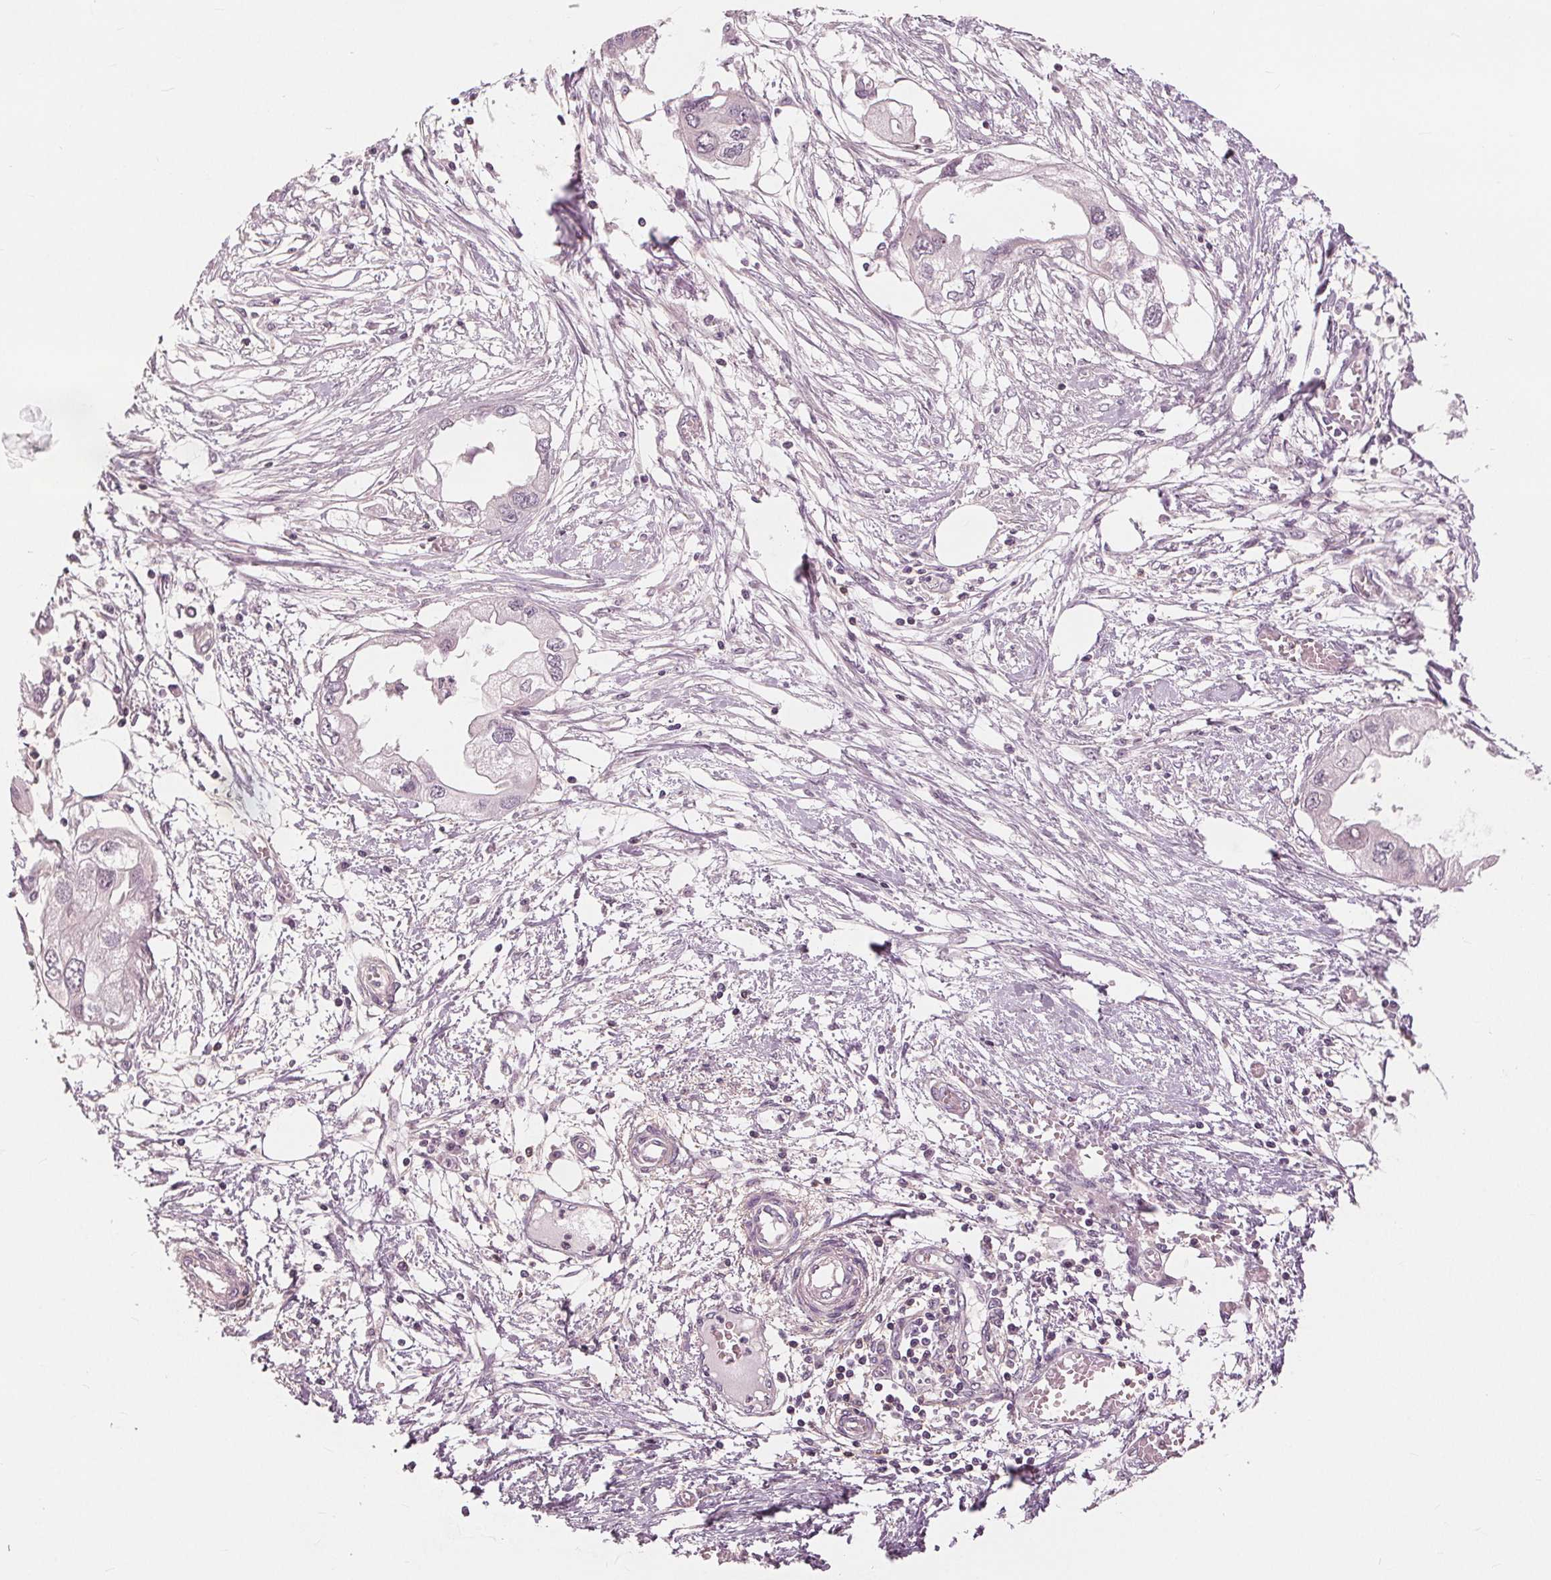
{"staining": {"intensity": "negative", "quantity": "none", "location": "none"}, "tissue": "endometrial cancer", "cell_type": "Tumor cells", "image_type": "cancer", "snomed": [{"axis": "morphology", "description": "Adenocarcinoma, NOS"}, {"axis": "morphology", "description": "Adenocarcinoma, metastatic, NOS"}, {"axis": "topography", "description": "Adipose tissue"}, {"axis": "topography", "description": "Endometrium"}], "caption": "Immunohistochemistry image of neoplastic tissue: adenocarcinoma (endometrial) stained with DAB exhibits no significant protein positivity in tumor cells.", "gene": "SLC34A1", "patient": {"sex": "female", "age": 67}}